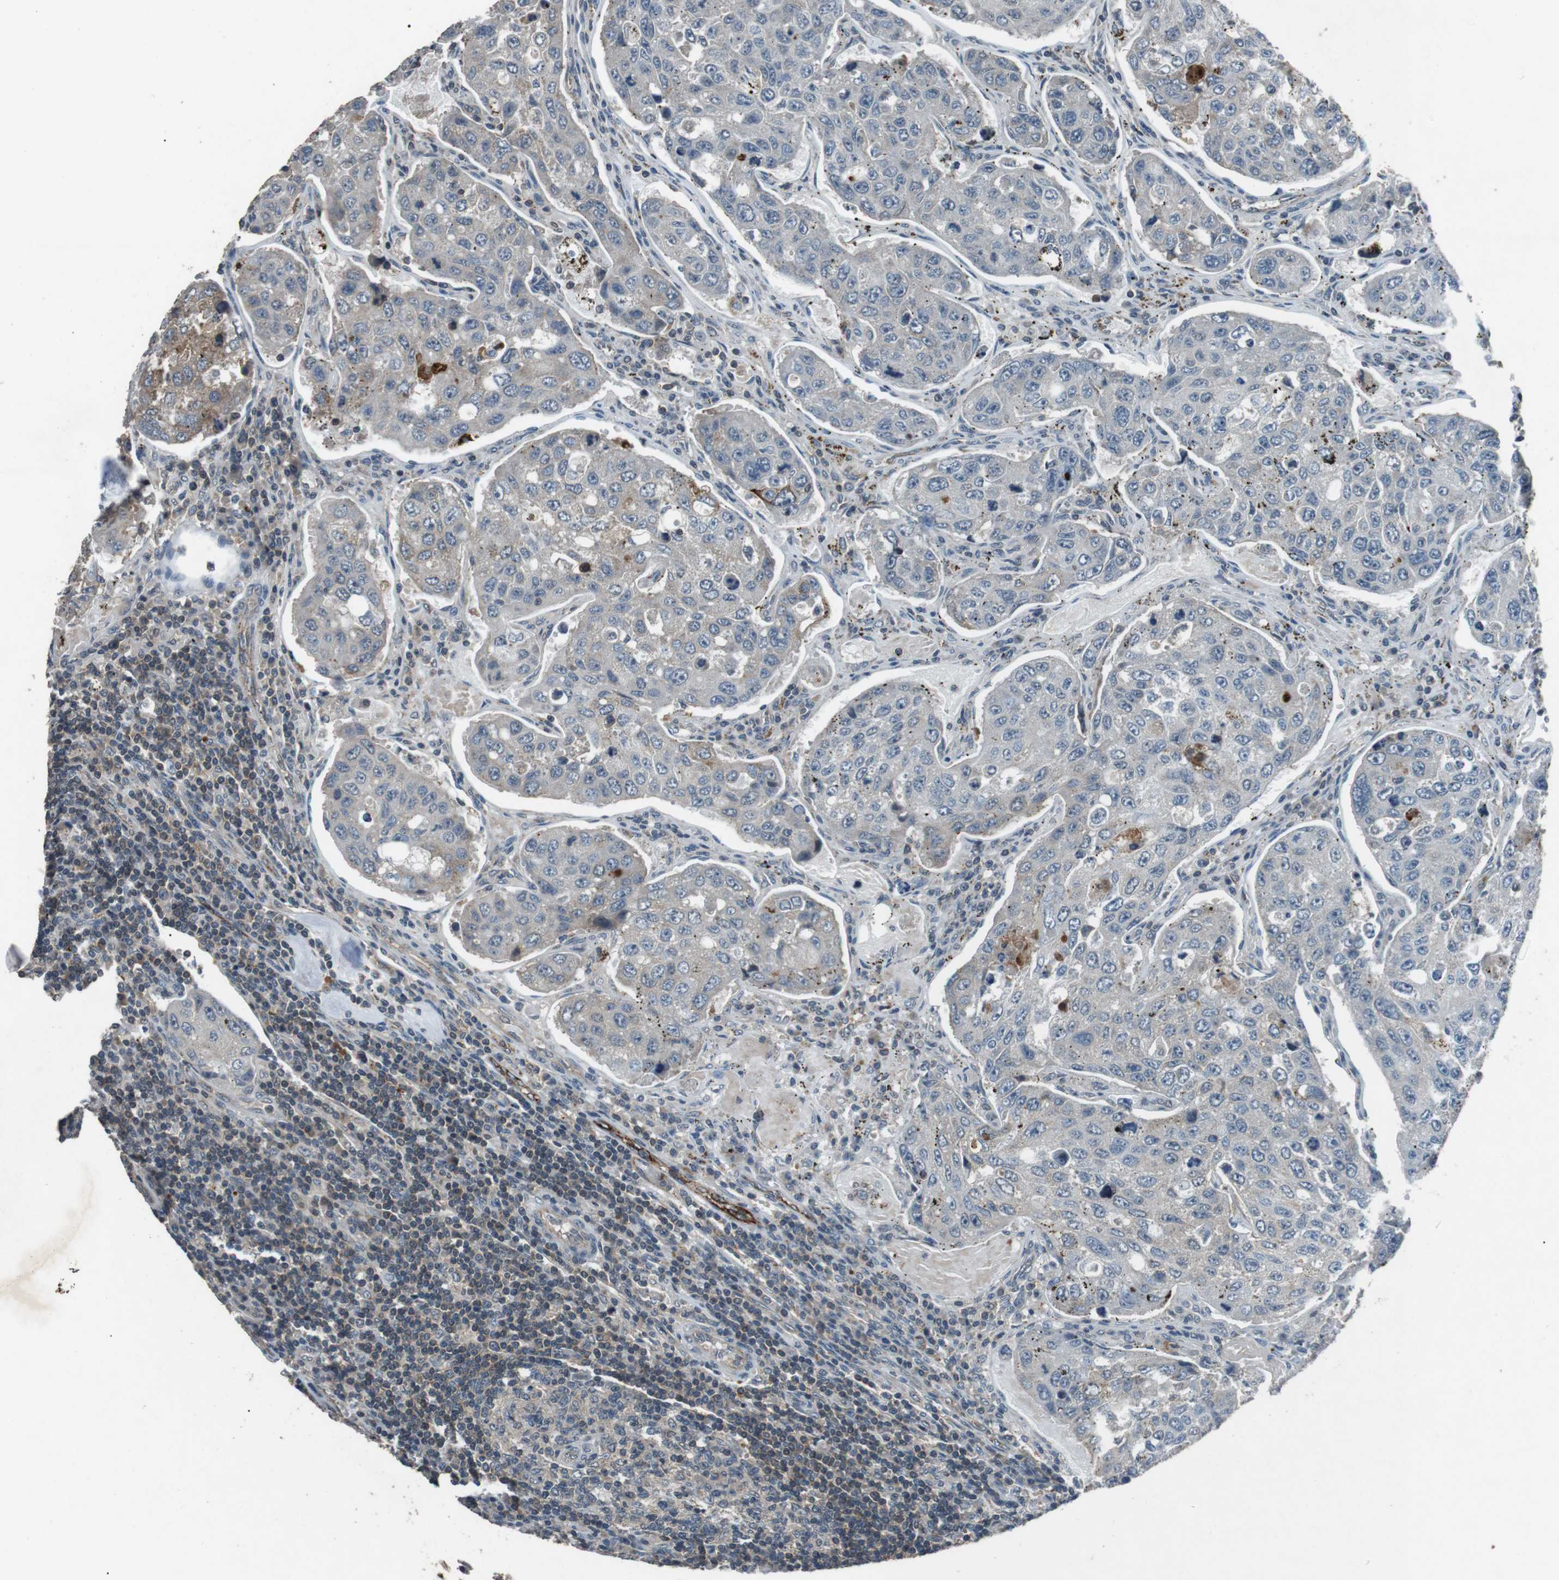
{"staining": {"intensity": "negative", "quantity": "none", "location": "none"}, "tissue": "urothelial cancer", "cell_type": "Tumor cells", "image_type": "cancer", "snomed": [{"axis": "morphology", "description": "Urothelial carcinoma, High grade"}, {"axis": "topography", "description": "Lymph node"}, {"axis": "topography", "description": "Urinary bladder"}], "caption": "This is an immunohistochemistry (IHC) histopathology image of high-grade urothelial carcinoma. There is no staining in tumor cells.", "gene": "NEK7", "patient": {"sex": "male", "age": 51}}